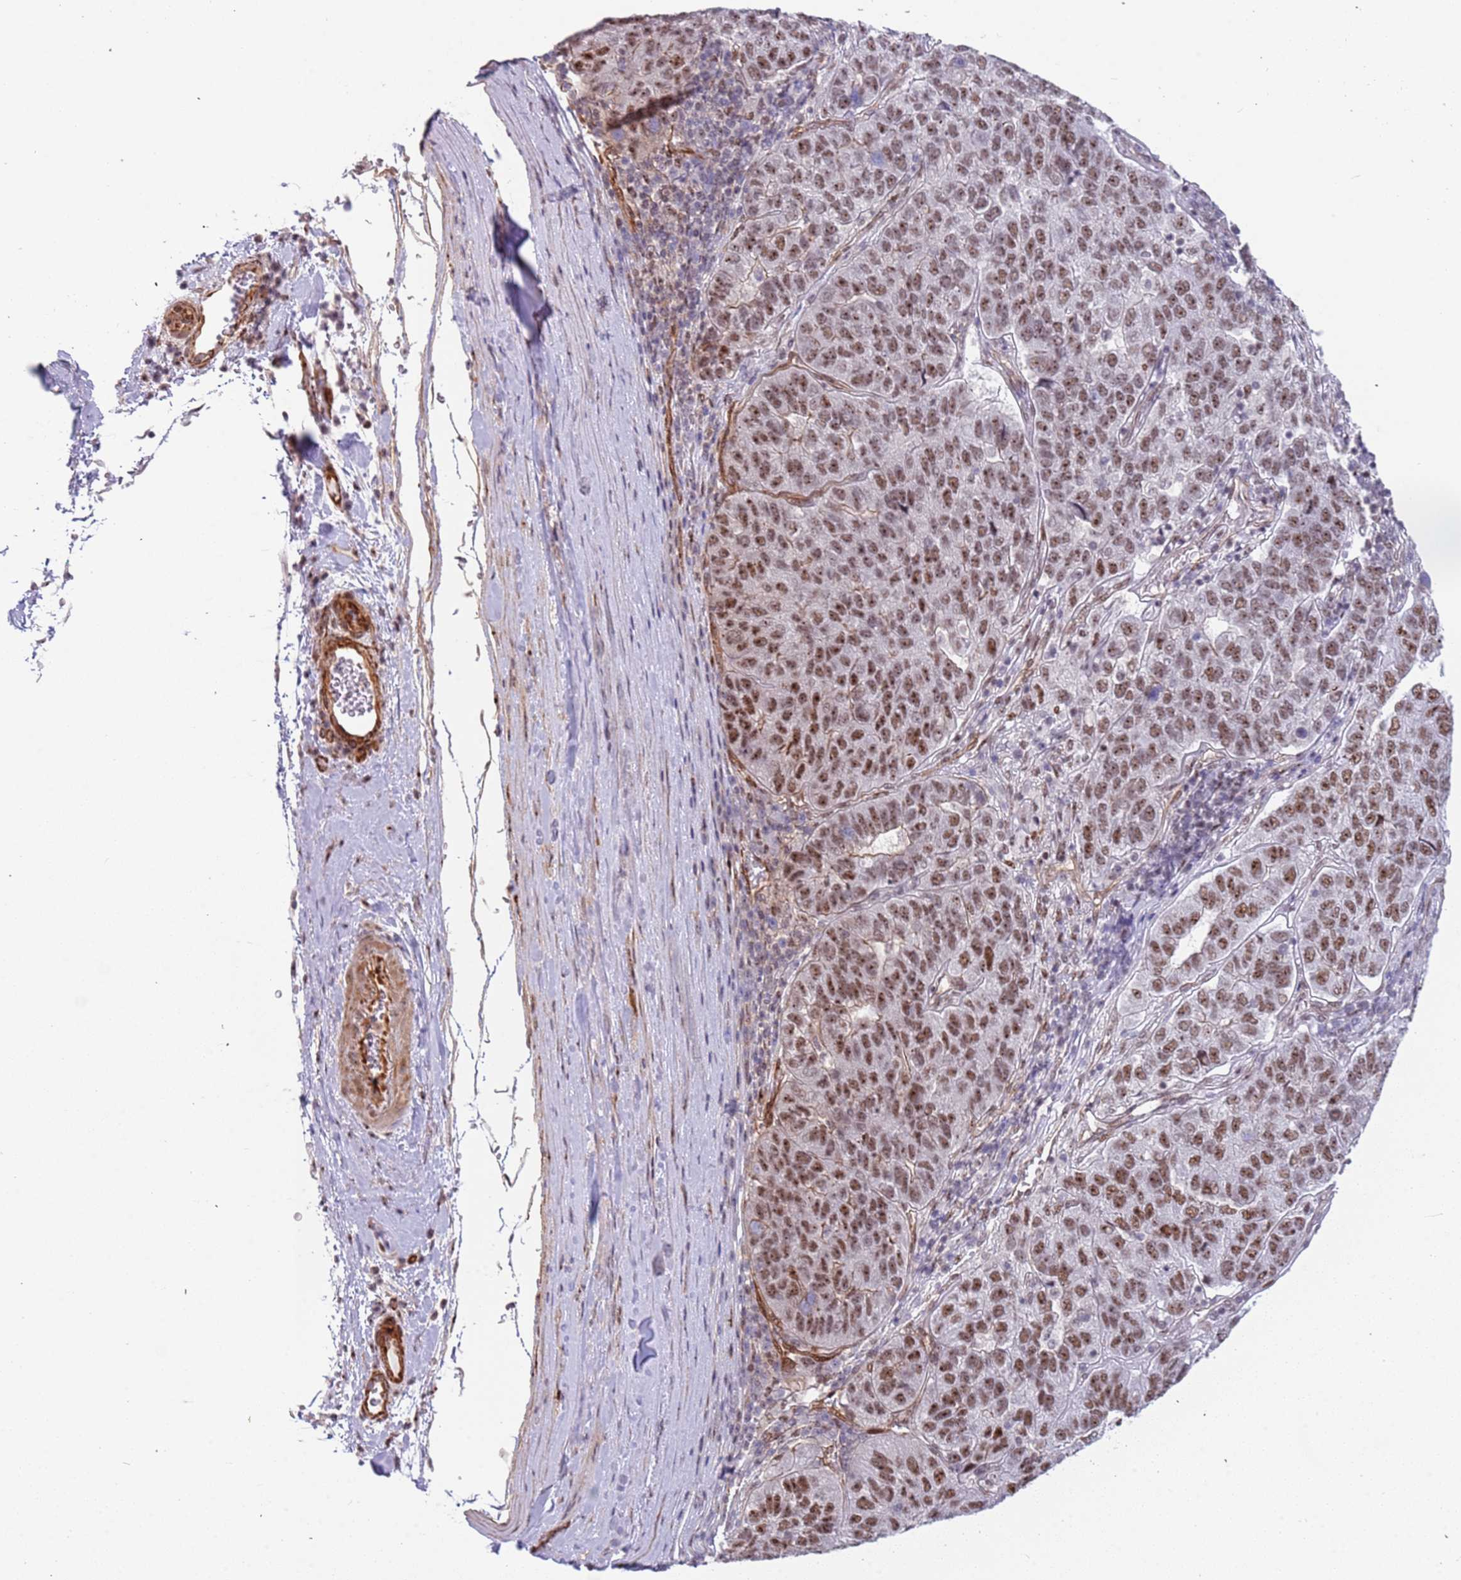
{"staining": {"intensity": "strong", "quantity": ">75%", "location": "nuclear"}, "tissue": "pancreatic cancer", "cell_type": "Tumor cells", "image_type": "cancer", "snomed": [{"axis": "morphology", "description": "Adenocarcinoma, NOS"}, {"axis": "topography", "description": "Pancreas"}], "caption": "A photomicrograph of human adenocarcinoma (pancreatic) stained for a protein demonstrates strong nuclear brown staining in tumor cells.", "gene": "LRMDA", "patient": {"sex": "female", "age": 61}}